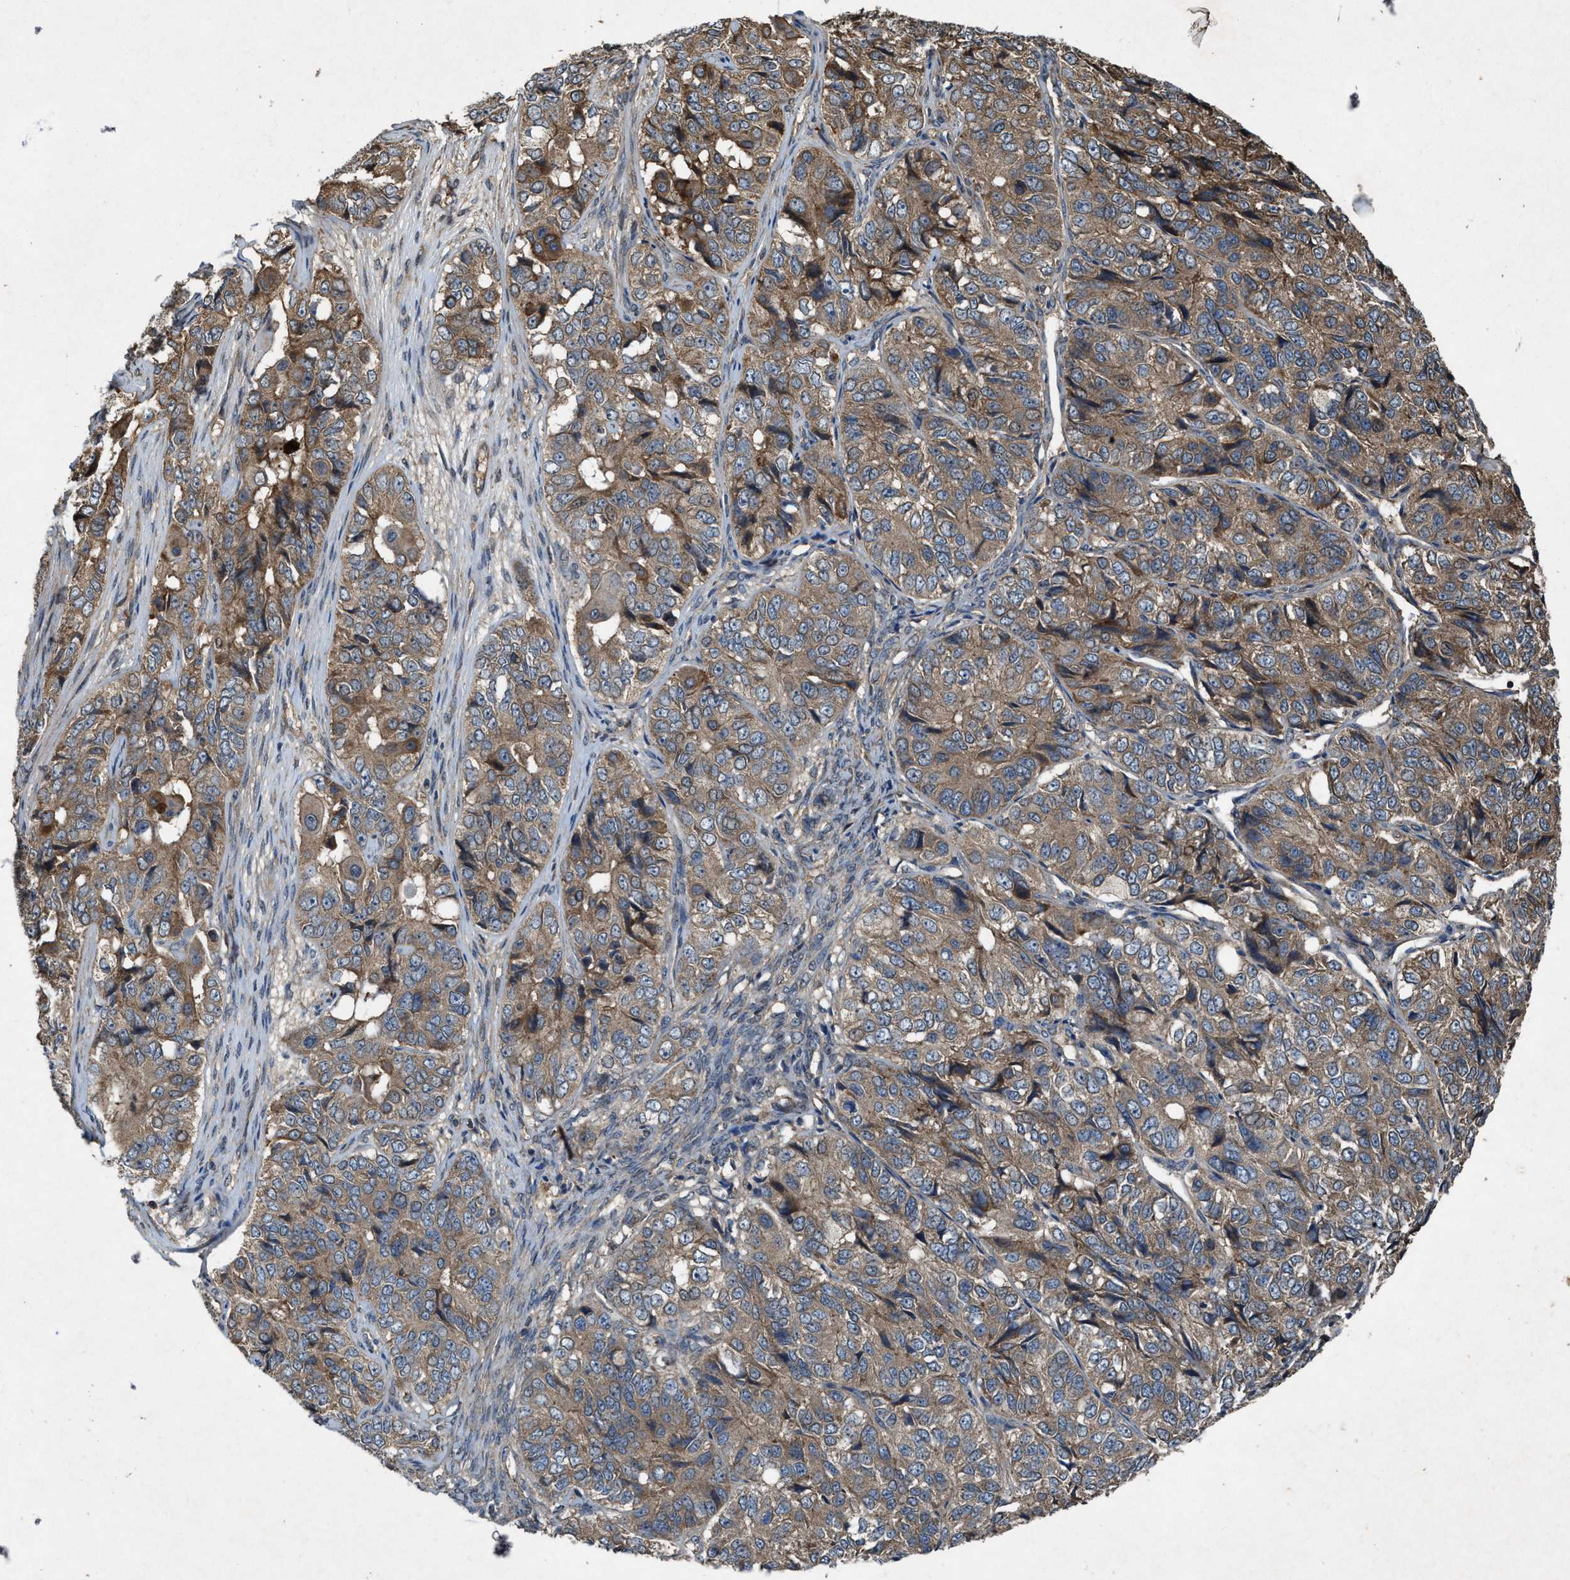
{"staining": {"intensity": "moderate", "quantity": ">75%", "location": "cytoplasmic/membranous"}, "tissue": "ovarian cancer", "cell_type": "Tumor cells", "image_type": "cancer", "snomed": [{"axis": "morphology", "description": "Carcinoma, endometroid"}, {"axis": "topography", "description": "Ovary"}], "caption": "Human ovarian cancer (endometroid carcinoma) stained with a brown dye displays moderate cytoplasmic/membranous positive positivity in about >75% of tumor cells.", "gene": "PDP2", "patient": {"sex": "female", "age": 51}}